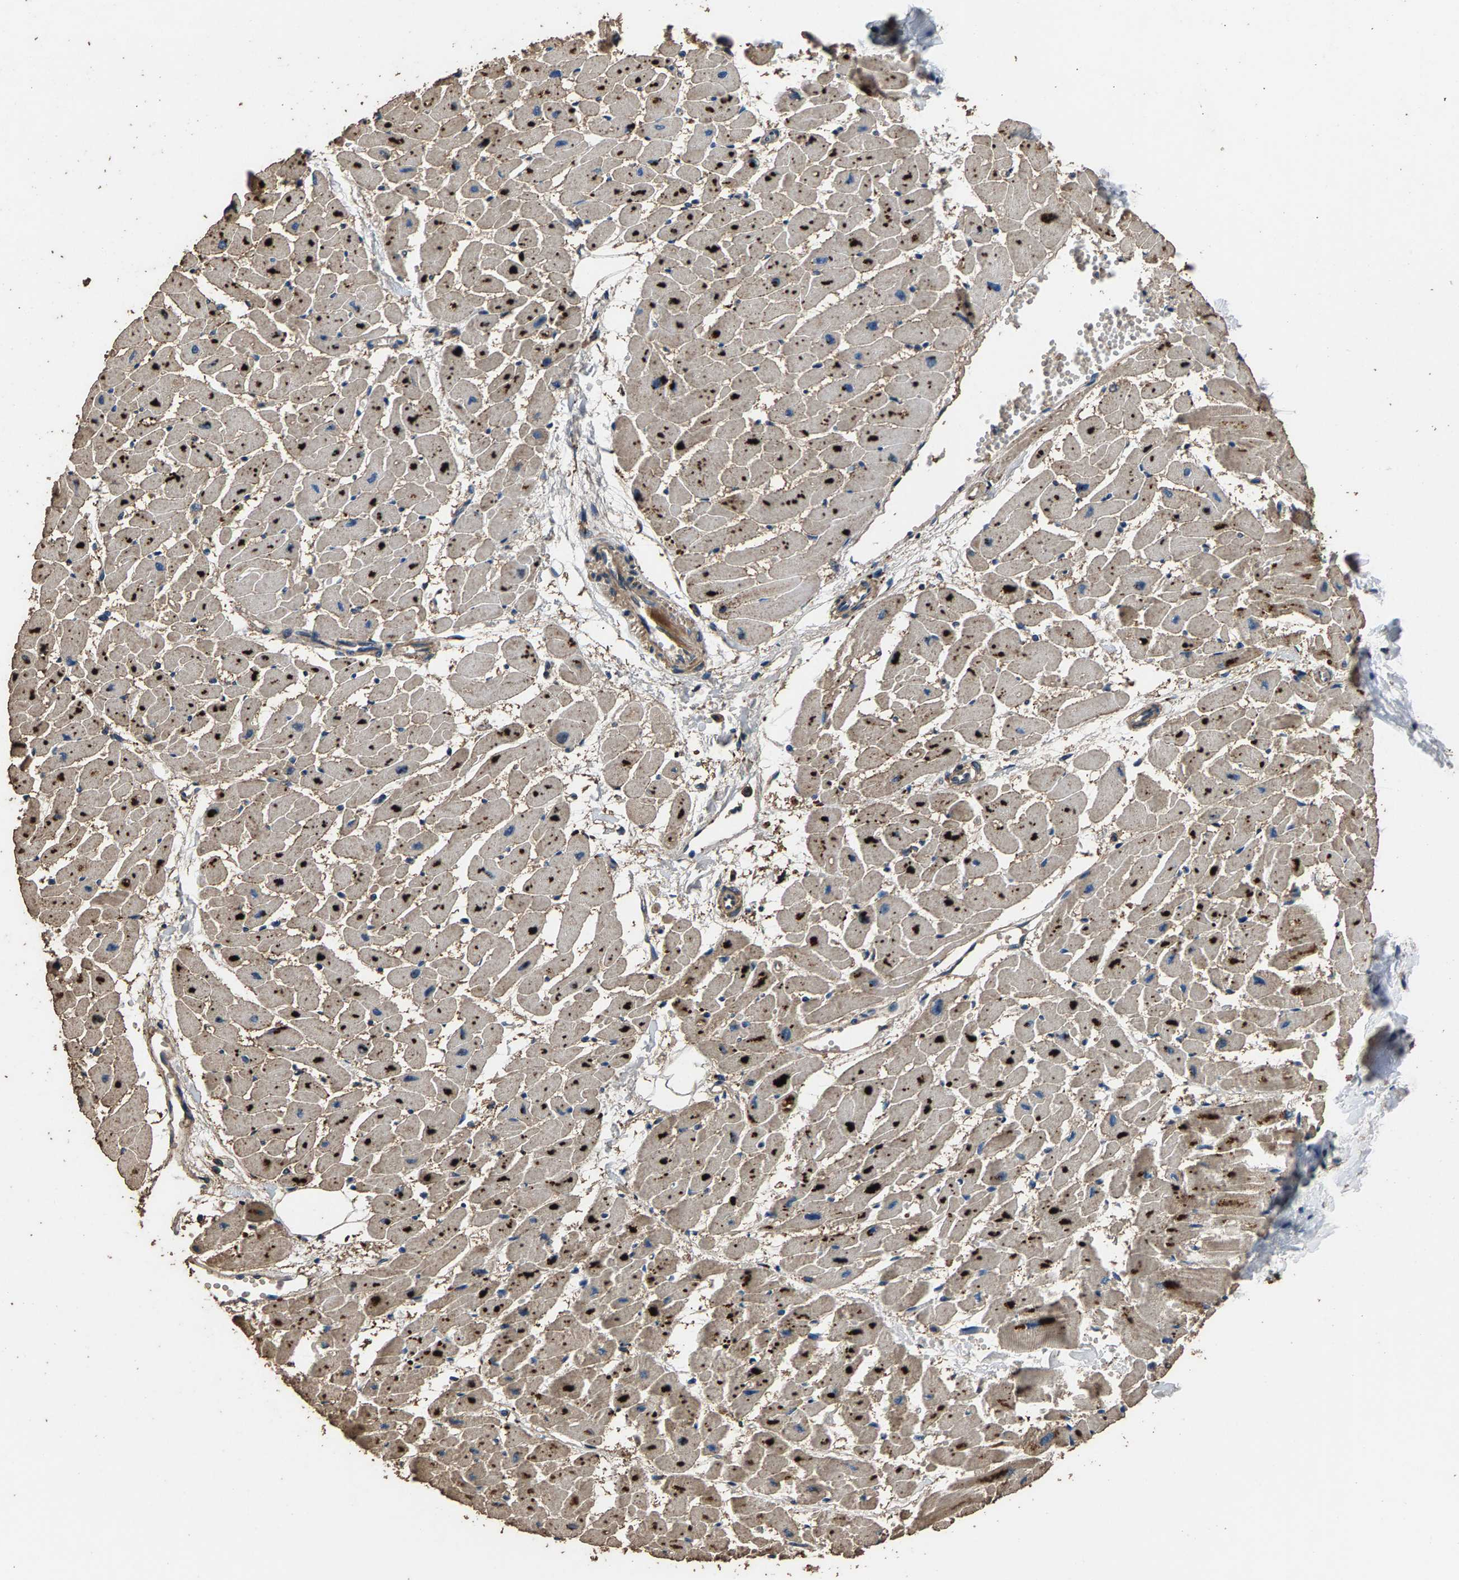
{"staining": {"intensity": "strong", "quantity": ">75%", "location": "cytoplasmic/membranous"}, "tissue": "heart muscle", "cell_type": "Cardiomyocytes", "image_type": "normal", "snomed": [{"axis": "morphology", "description": "Normal tissue, NOS"}, {"axis": "topography", "description": "Heart"}], "caption": "Heart muscle stained with DAB immunohistochemistry reveals high levels of strong cytoplasmic/membranous positivity in approximately >75% of cardiomyocytes. The protein is stained brown, and the nuclei are stained in blue (DAB (3,3'-diaminobenzidine) IHC with brightfield microscopy, high magnification).", "gene": "MRPL27", "patient": {"sex": "female", "age": 19}}